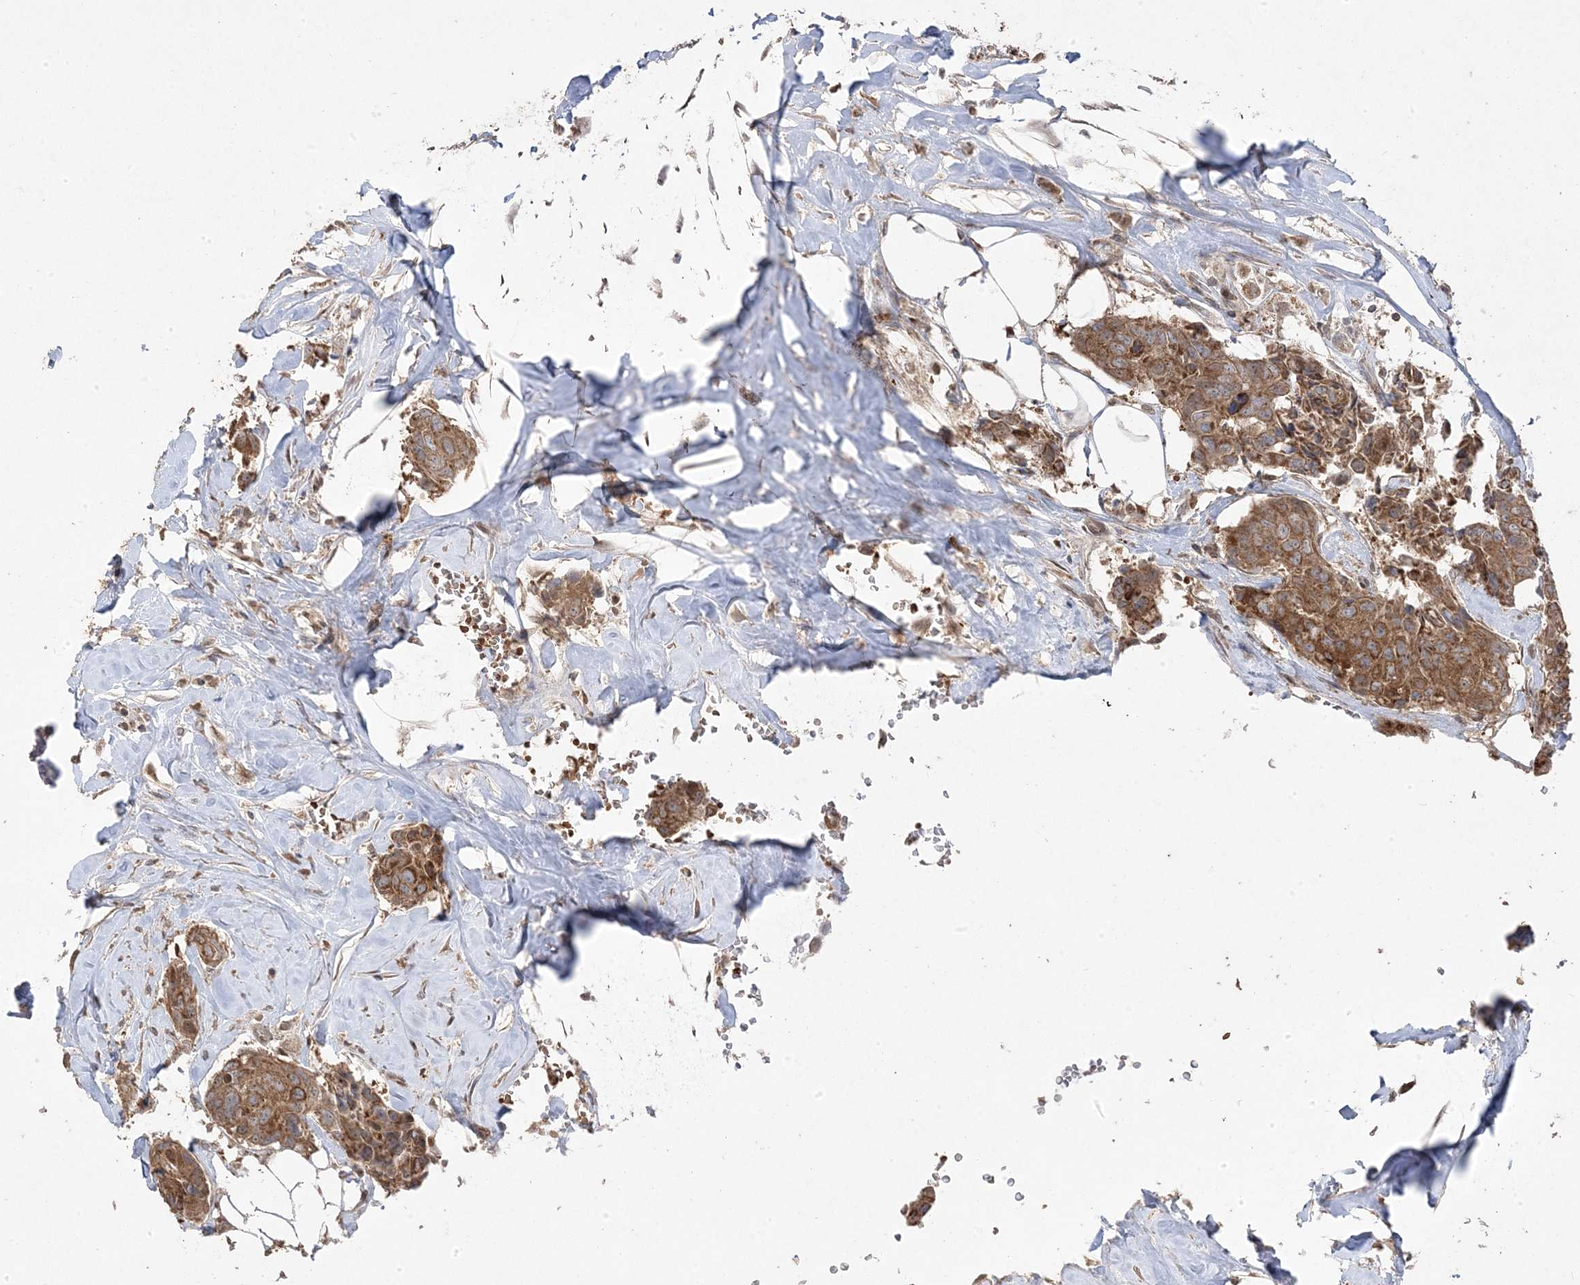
{"staining": {"intensity": "moderate", "quantity": ">75%", "location": "cytoplasmic/membranous"}, "tissue": "breast cancer", "cell_type": "Tumor cells", "image_type": "cancer", "snomed": [{"axis": "morphology", "description": "Duct carcinoma"}, {"axis": "topography", "description": "Breast"}], "caption": "Immunohistochemistry of human breast invasive ductal carcinoma shows medium levels of moderate cytoplasmic/membranous positivity in about >75% of tumor cells.", "gene": "PPOX", "patient": {"sex": "female", "age": 80}}